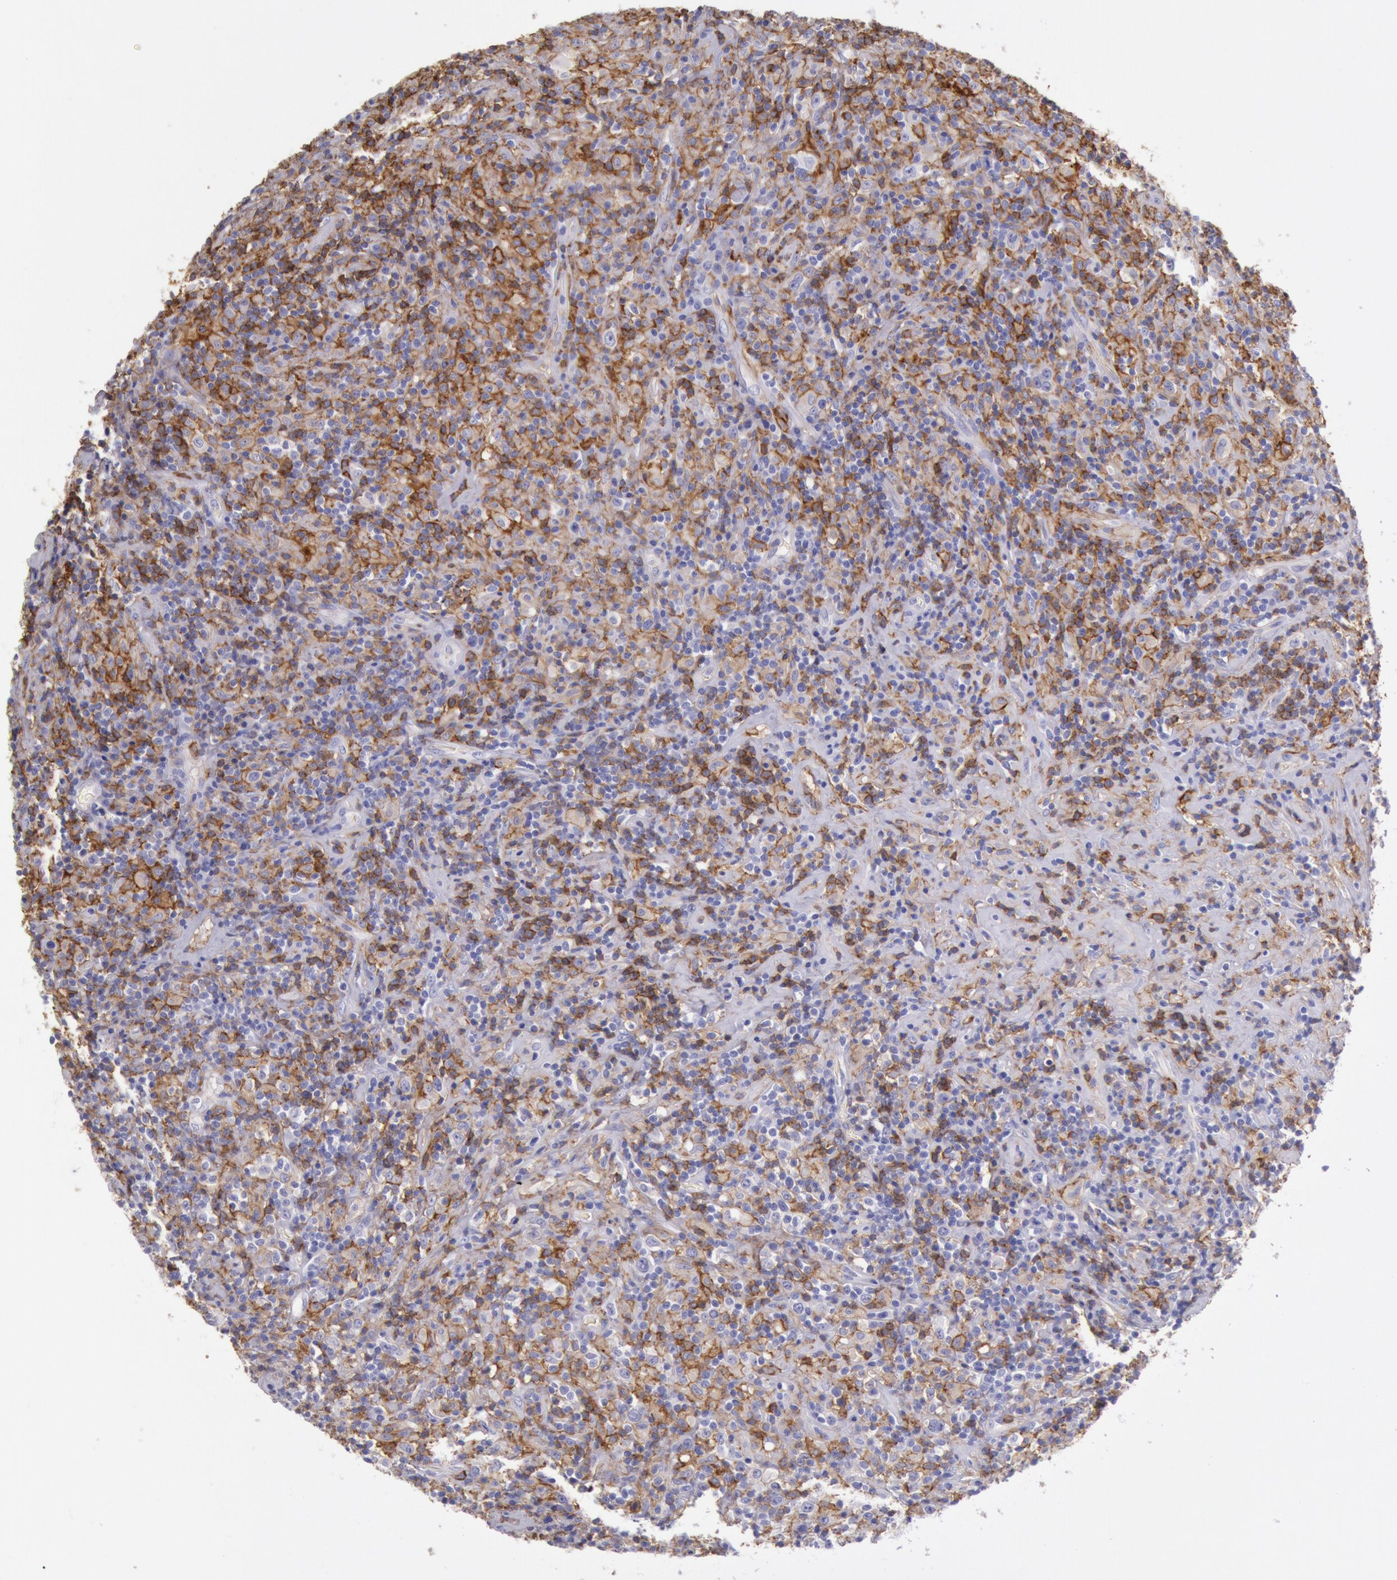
{"staining": {"intensity": "moderate", "quantity": ">75%", "location": "cytoplasmic/membranous"}, "tissue": "lymphoma", "cell_type": "Tumor cells", "image_type": "cancer", "snomed": [{"axis": "morphology", "description": "Hodgkin's disease, NOS"}, {"axis": "topography", "description": "Lymph node"}], "caption": "Hodgkin's disease stained with a brown dye exhibits moderate cytoplasmic/membranous positive expression in about >75% of tumor cells.", "gene": "LYN", "patient": {"sex": "male", "age": 46}}